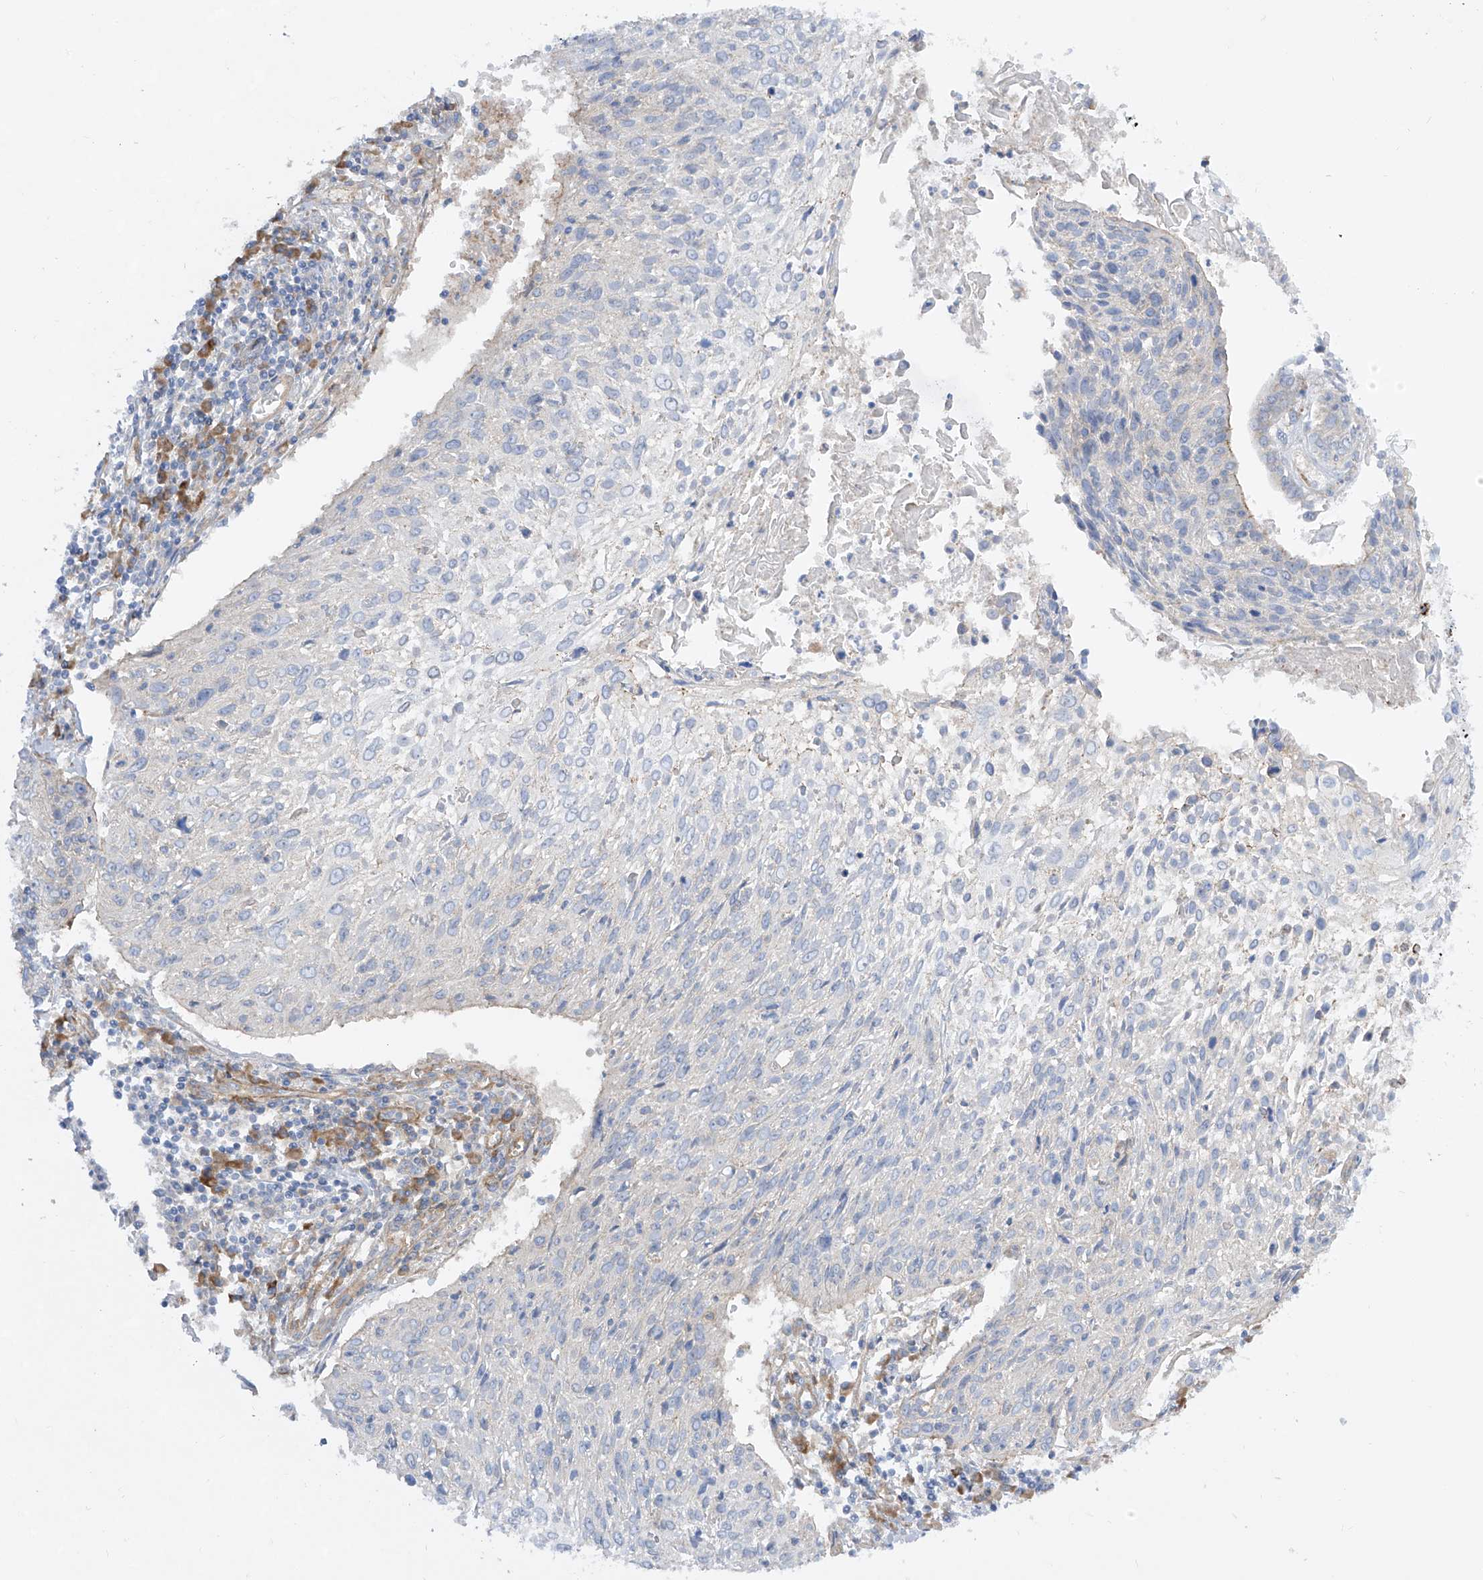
{"staining": {"intensity": "negative", "quantity": "none", "location": "none"}, "tissue": "cervical cancer", "cell_type": "Tumor cells", "image_type": "cancer", "snomed": [{"axis": "morphology", "description": "Squamous cell carcinoma, NOS"}, {"axis": "topography", "description": "Cervix"}], "caption": "Immunohistochemistry photomicrograph of human squamous cell carcinoma (cervical) stained for a protein (brown), which demonstrates no expression in tumor cells.", "gene": "LCA5", "patient": {"sex": "female", "age": 51}}